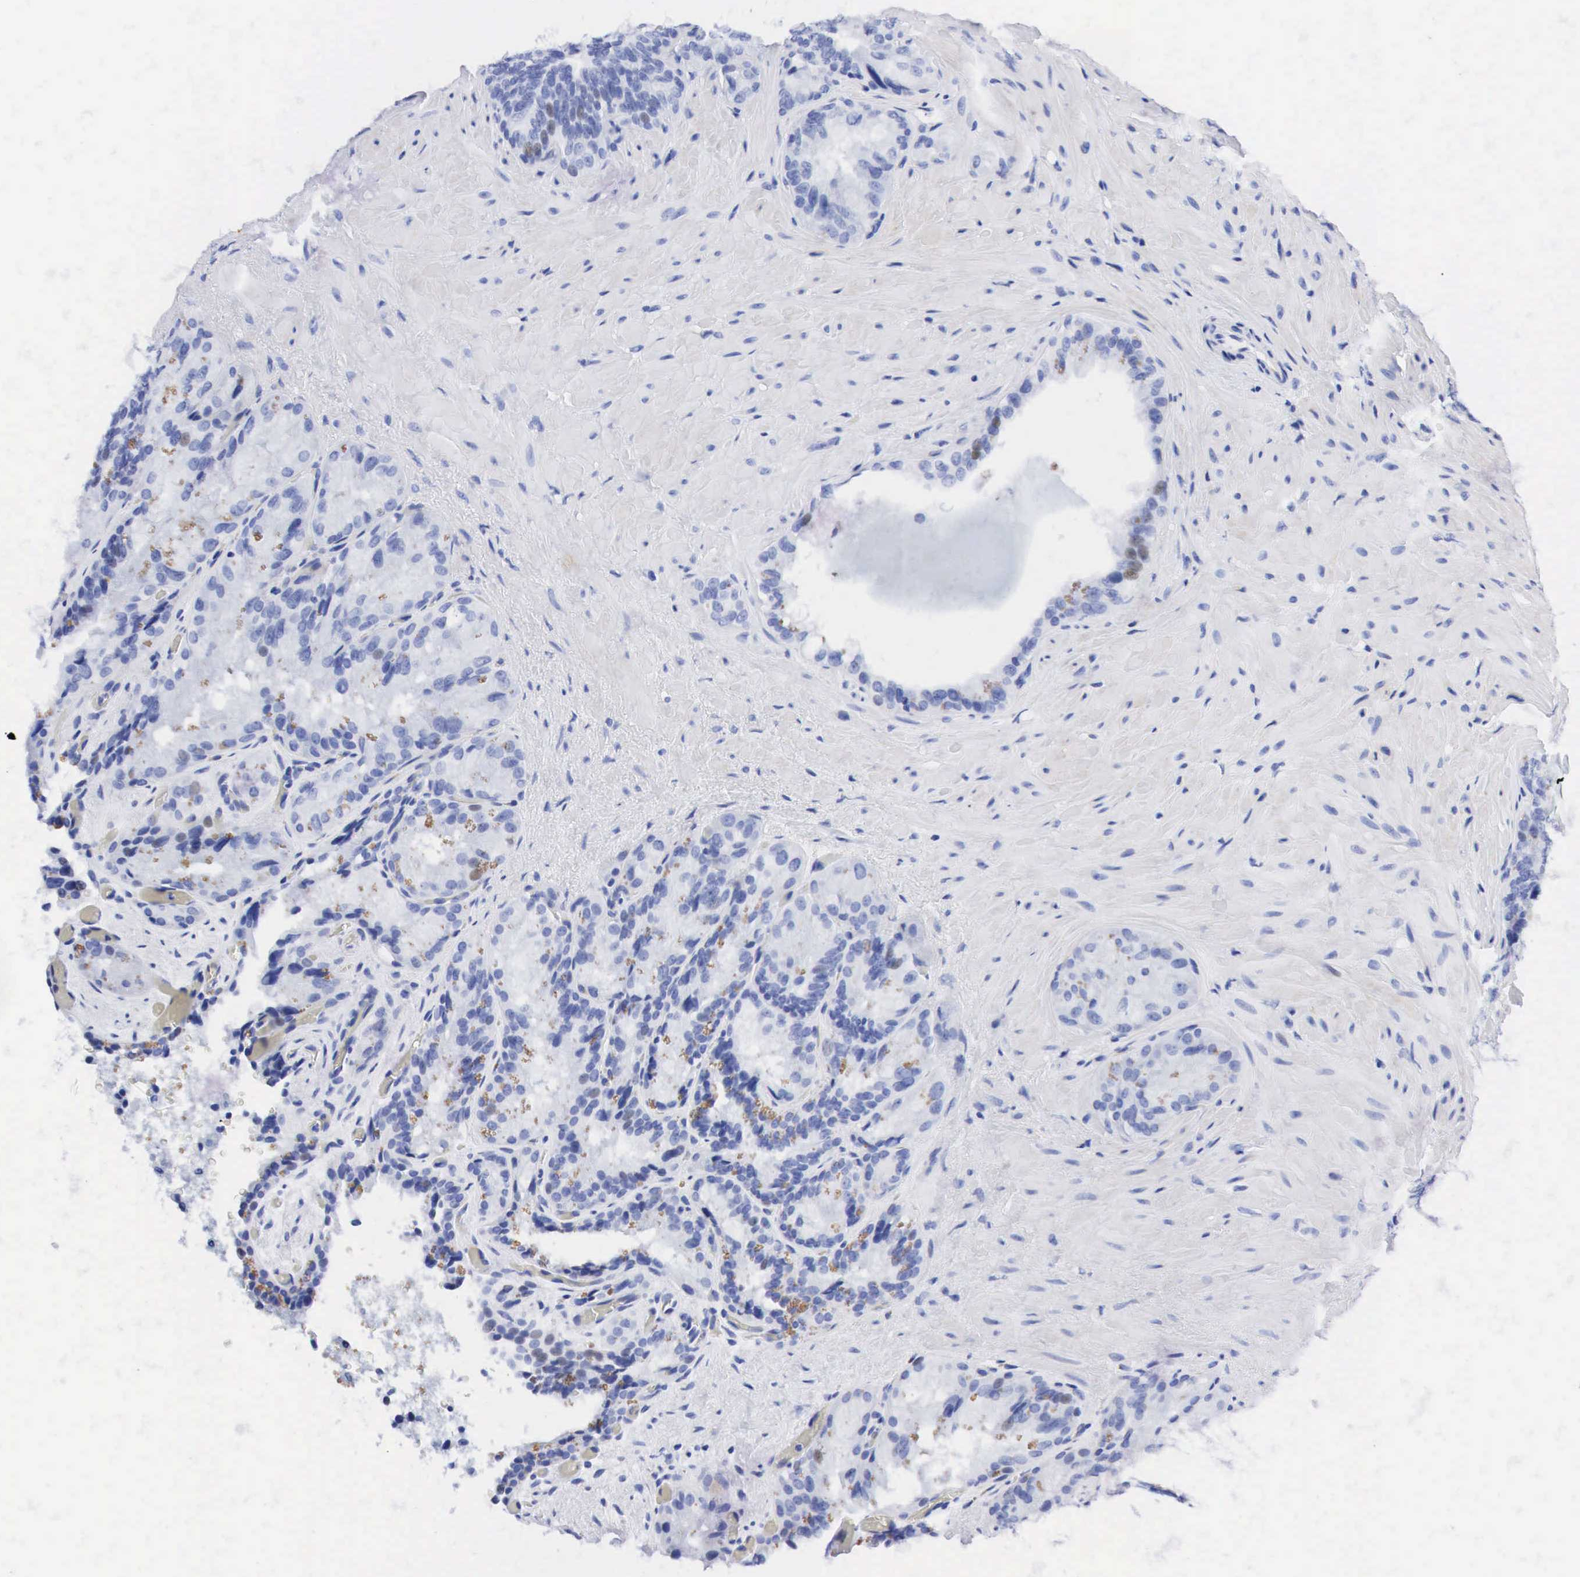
{"staining": {"intensity": "weak", "quantity": "<25%", "location": "nuclear"}, "tissue": "seminal vesicle", "cell_type": "Glandular cells", "image_type": "normal", "snomed": [{"axis": "morphology", "description": "Normal tissue, NOS"}, {"axis": "topography", "description": "Seminal veicle"}], "caption": "A photomicrograph of seminal vesicle stained for a protein shows no brown staining in glandular cells.", "gene": "PTH", "patient": {"sex": "male", "age": 69}}